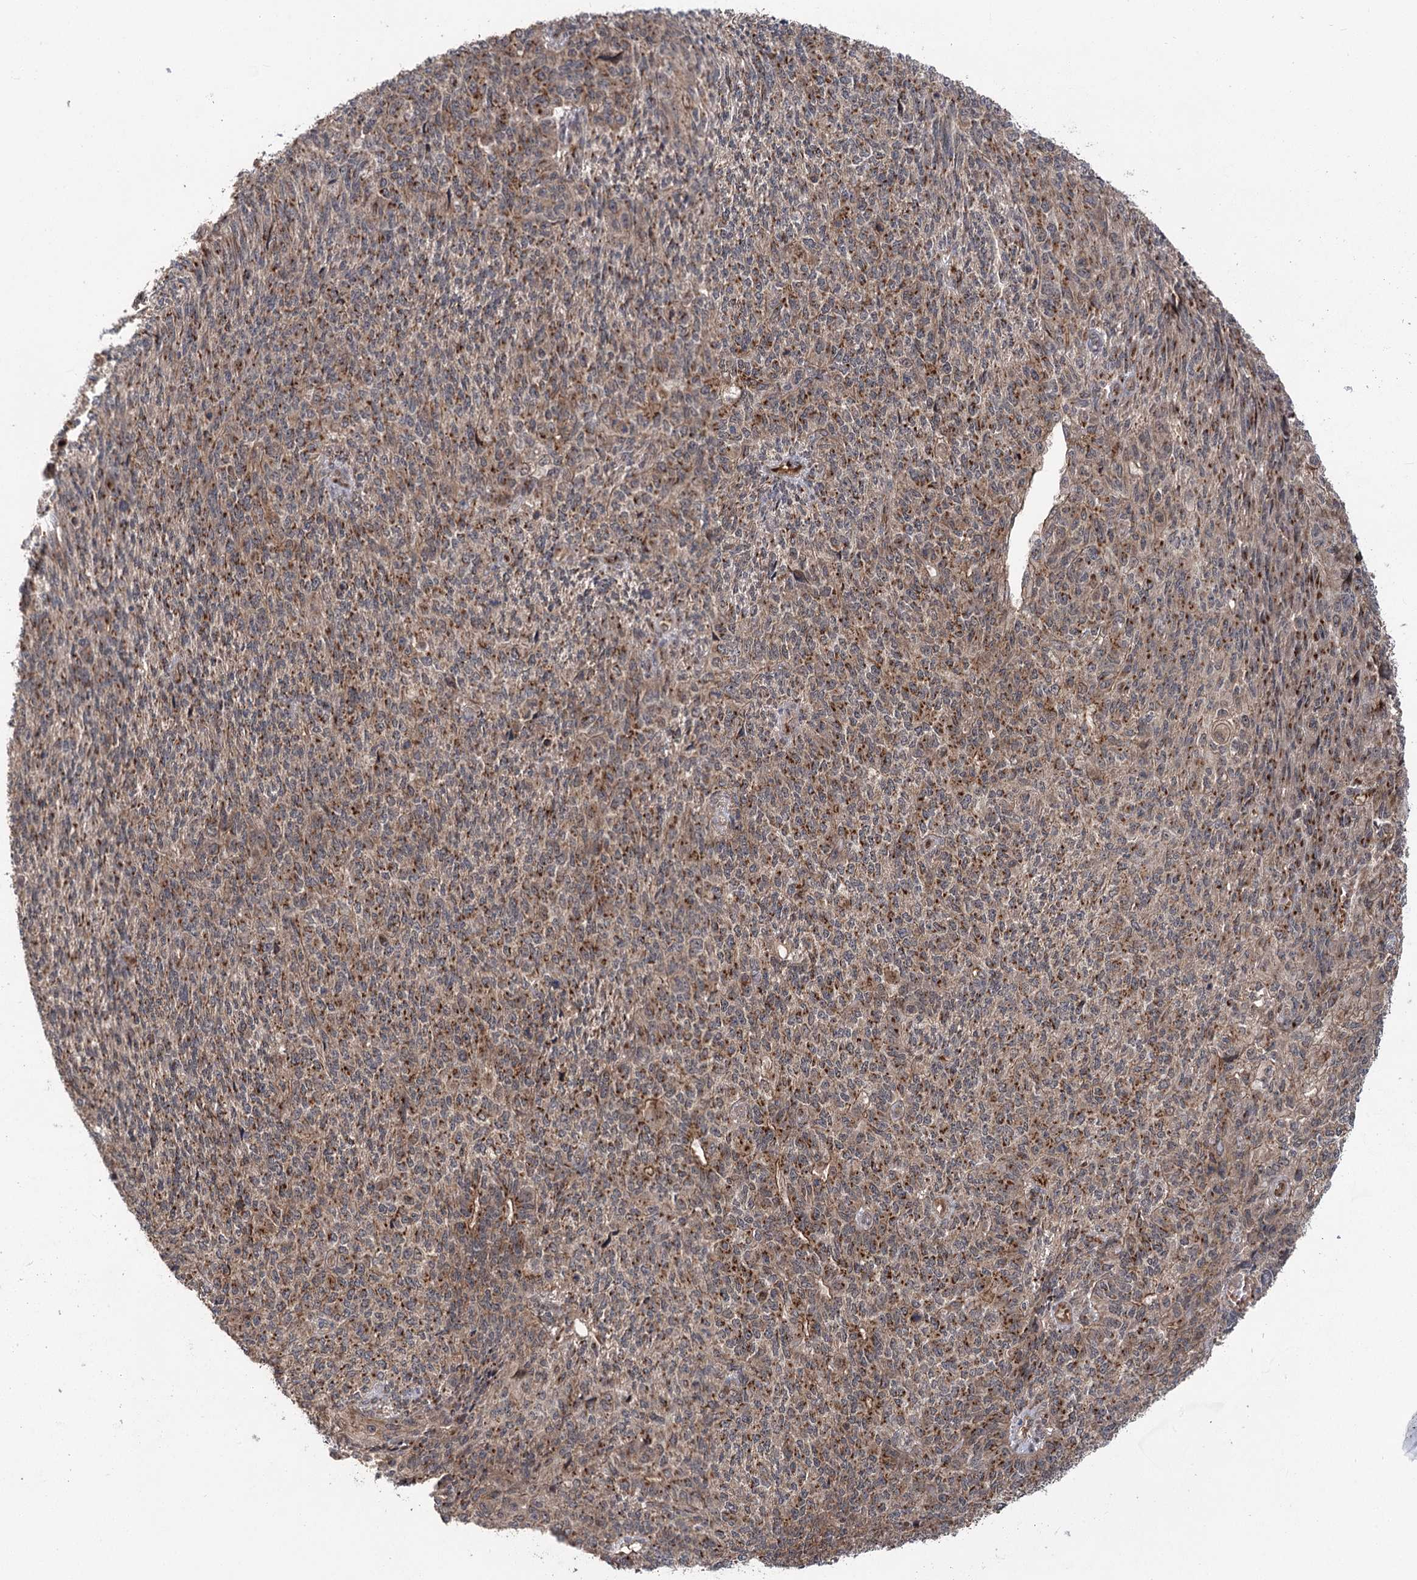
{"staining": {"intensity": "strong", "quantity": "25%-75%", "location": "cytoplasmic/membranous"}, "tissue": "endometrial cancer", "cell_type": "Tumor cells", "image_type": "cancer", "snomed": [{"axis": "morphology", "description": "Adenocarcinoma, NOS"}, {"axis": "topography", "description": "Endometrium"}], "caption": "DAB immunohistochemical staining of human endometrial cancer shows strong cytoplasmic/membranous protein staining in approximately 25%-75% of tumor cells.", "gene": "CARD19", "patient": {"sex": "female", "age": 32}}